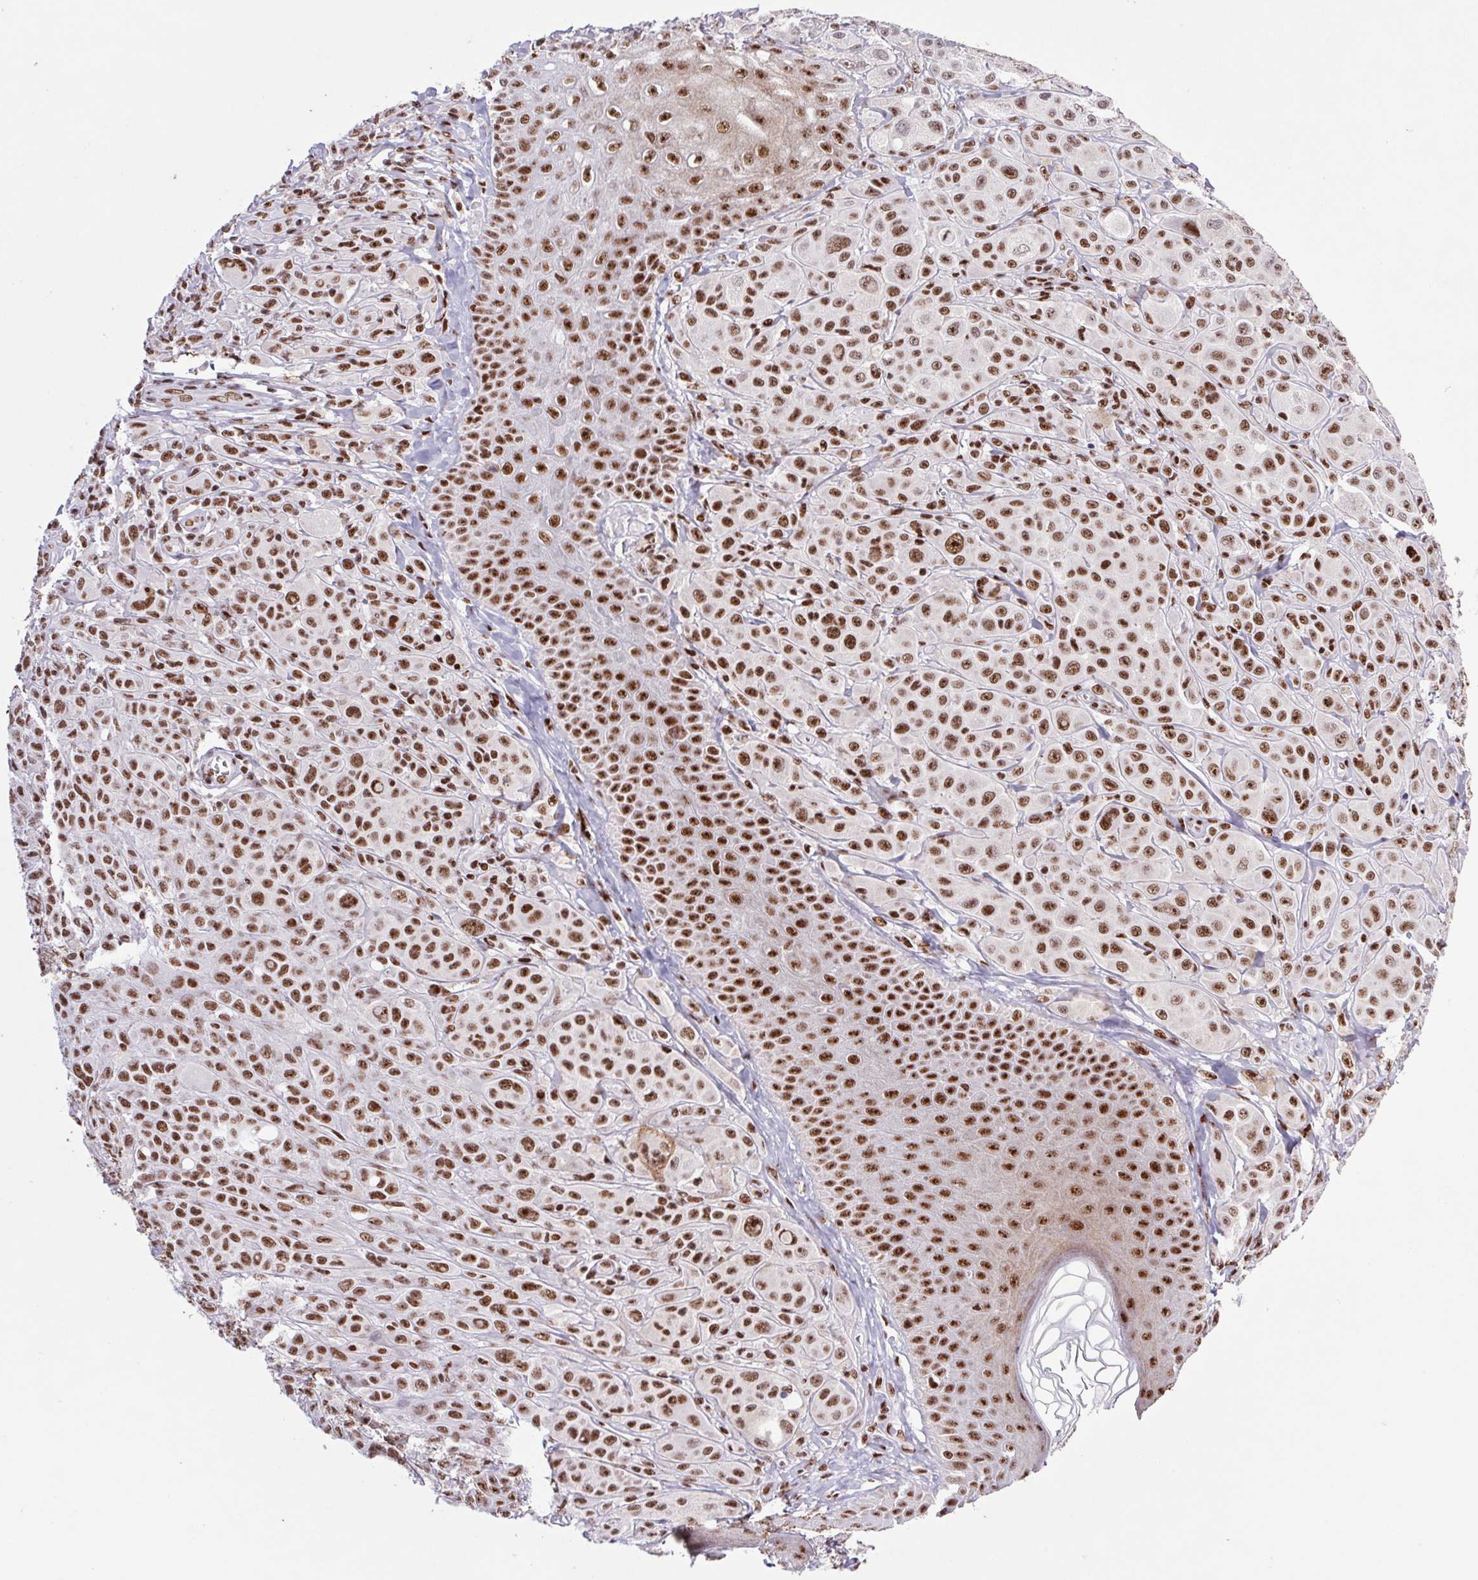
{"staining": {"intensity": "strong", "quantity": ">75%", "location": "nuclear"}, "tissue": "melanoma", "cell_type": "Tumor cells", "image_type": "cancer", "snomed": [{"axis": "morphology", "description": "Malignant melanoma, NOS"}, {"axis": "topography", "description": "Skin"}], "caption": "Human malignant melanoma stained for a protein (brown) shows strong nuclear positive staining in approximately >75% of tumor cells.", "gene": "LDLRAD4", "patient": {"sex": "male", "age": 67}}